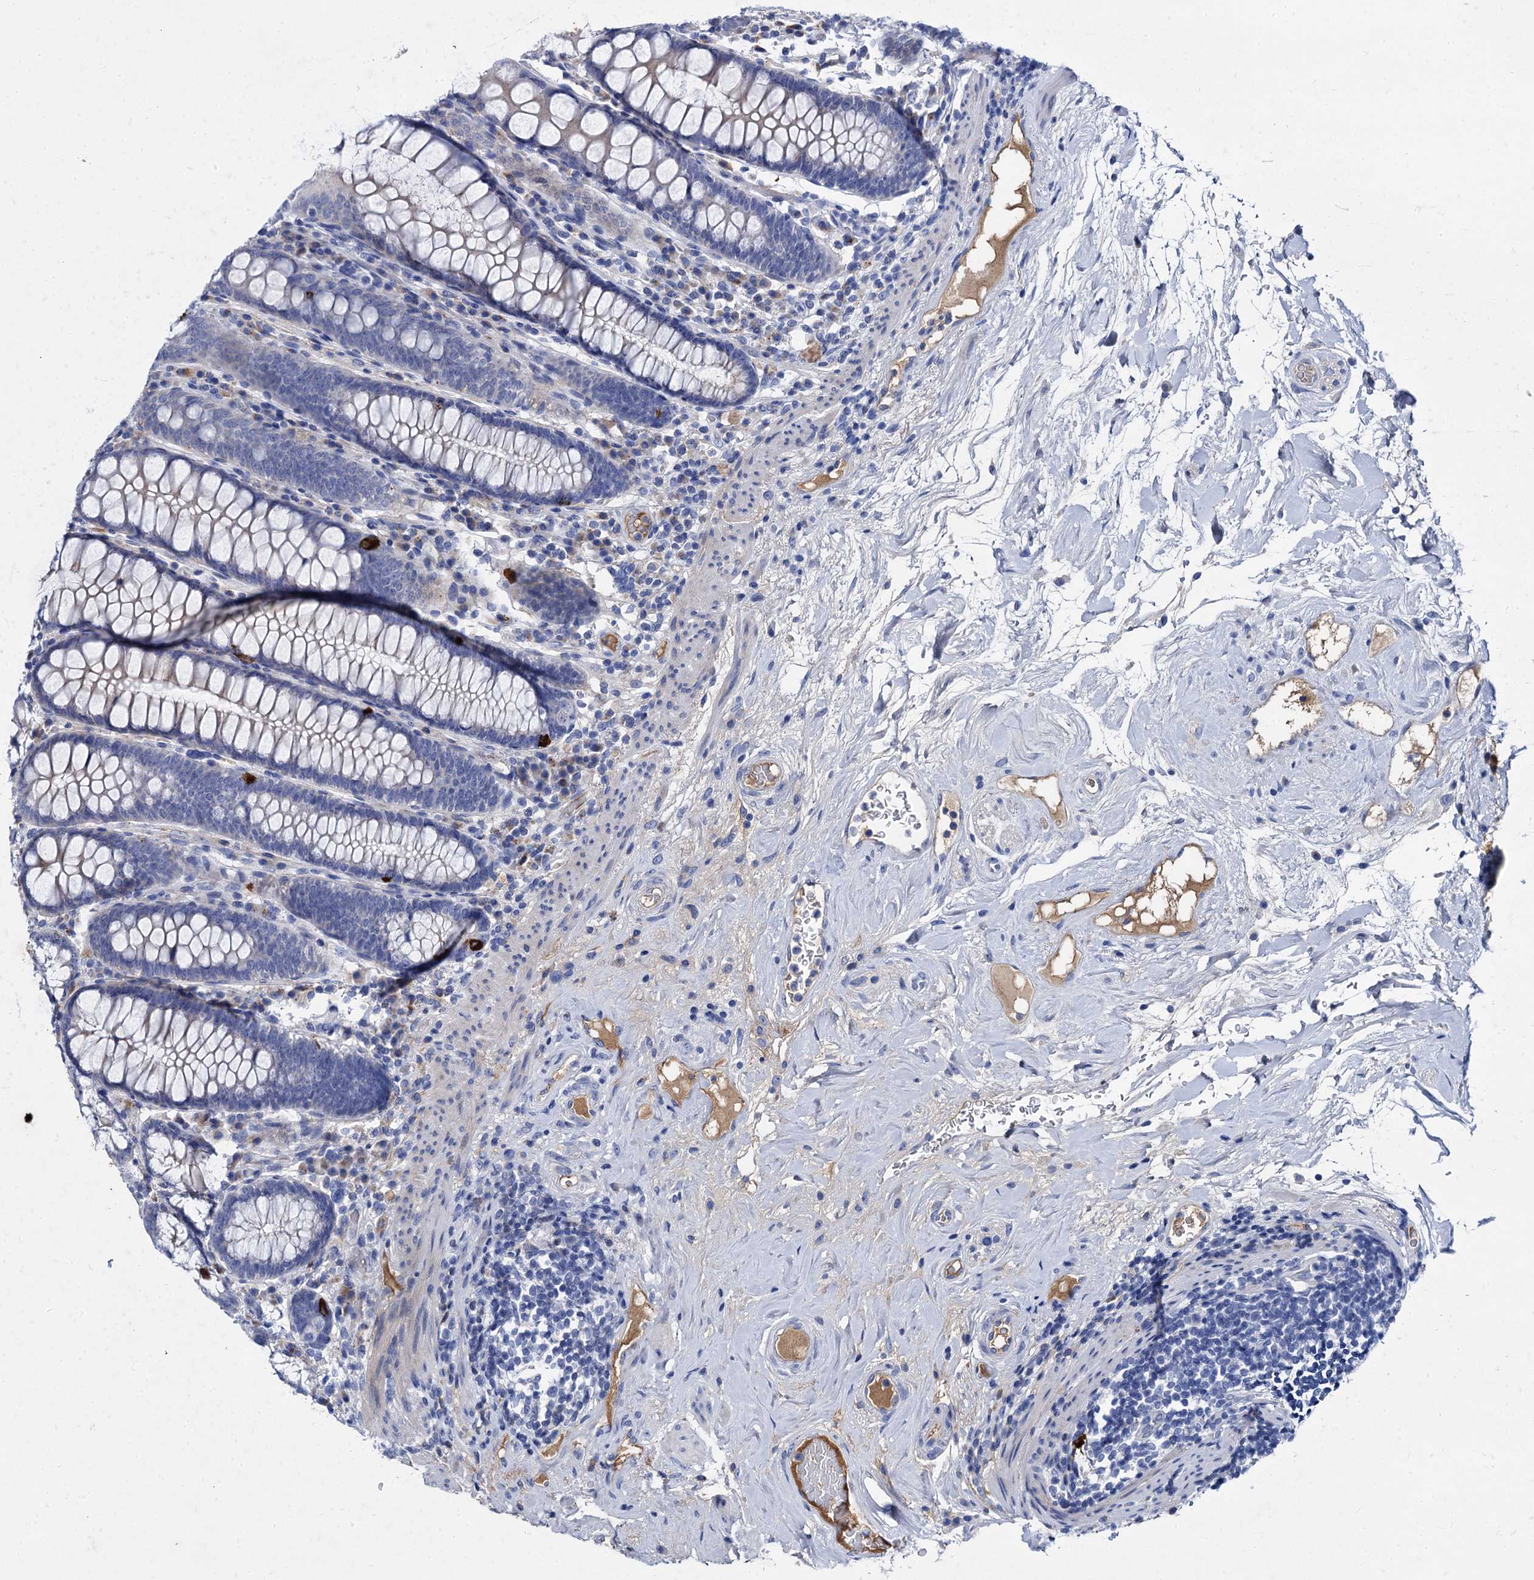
{"staining": {"intensity": "negative", "quantity": "none", "location": "none"}, "tissue": "colon", "cell_type": "Endothelial cells", "image_type": "normal", "snomed": [{"axis": "morphology", "description": "Normal tissue, NOS"}, {"axis": "topography", "description": "Colon"}], "caption": "This is an IHC histopathology image of unremarkable colon. There is no positivity in endothelial cells.", "gene": "TMEM72", "patient": {"sex": "female", "age": 79}}